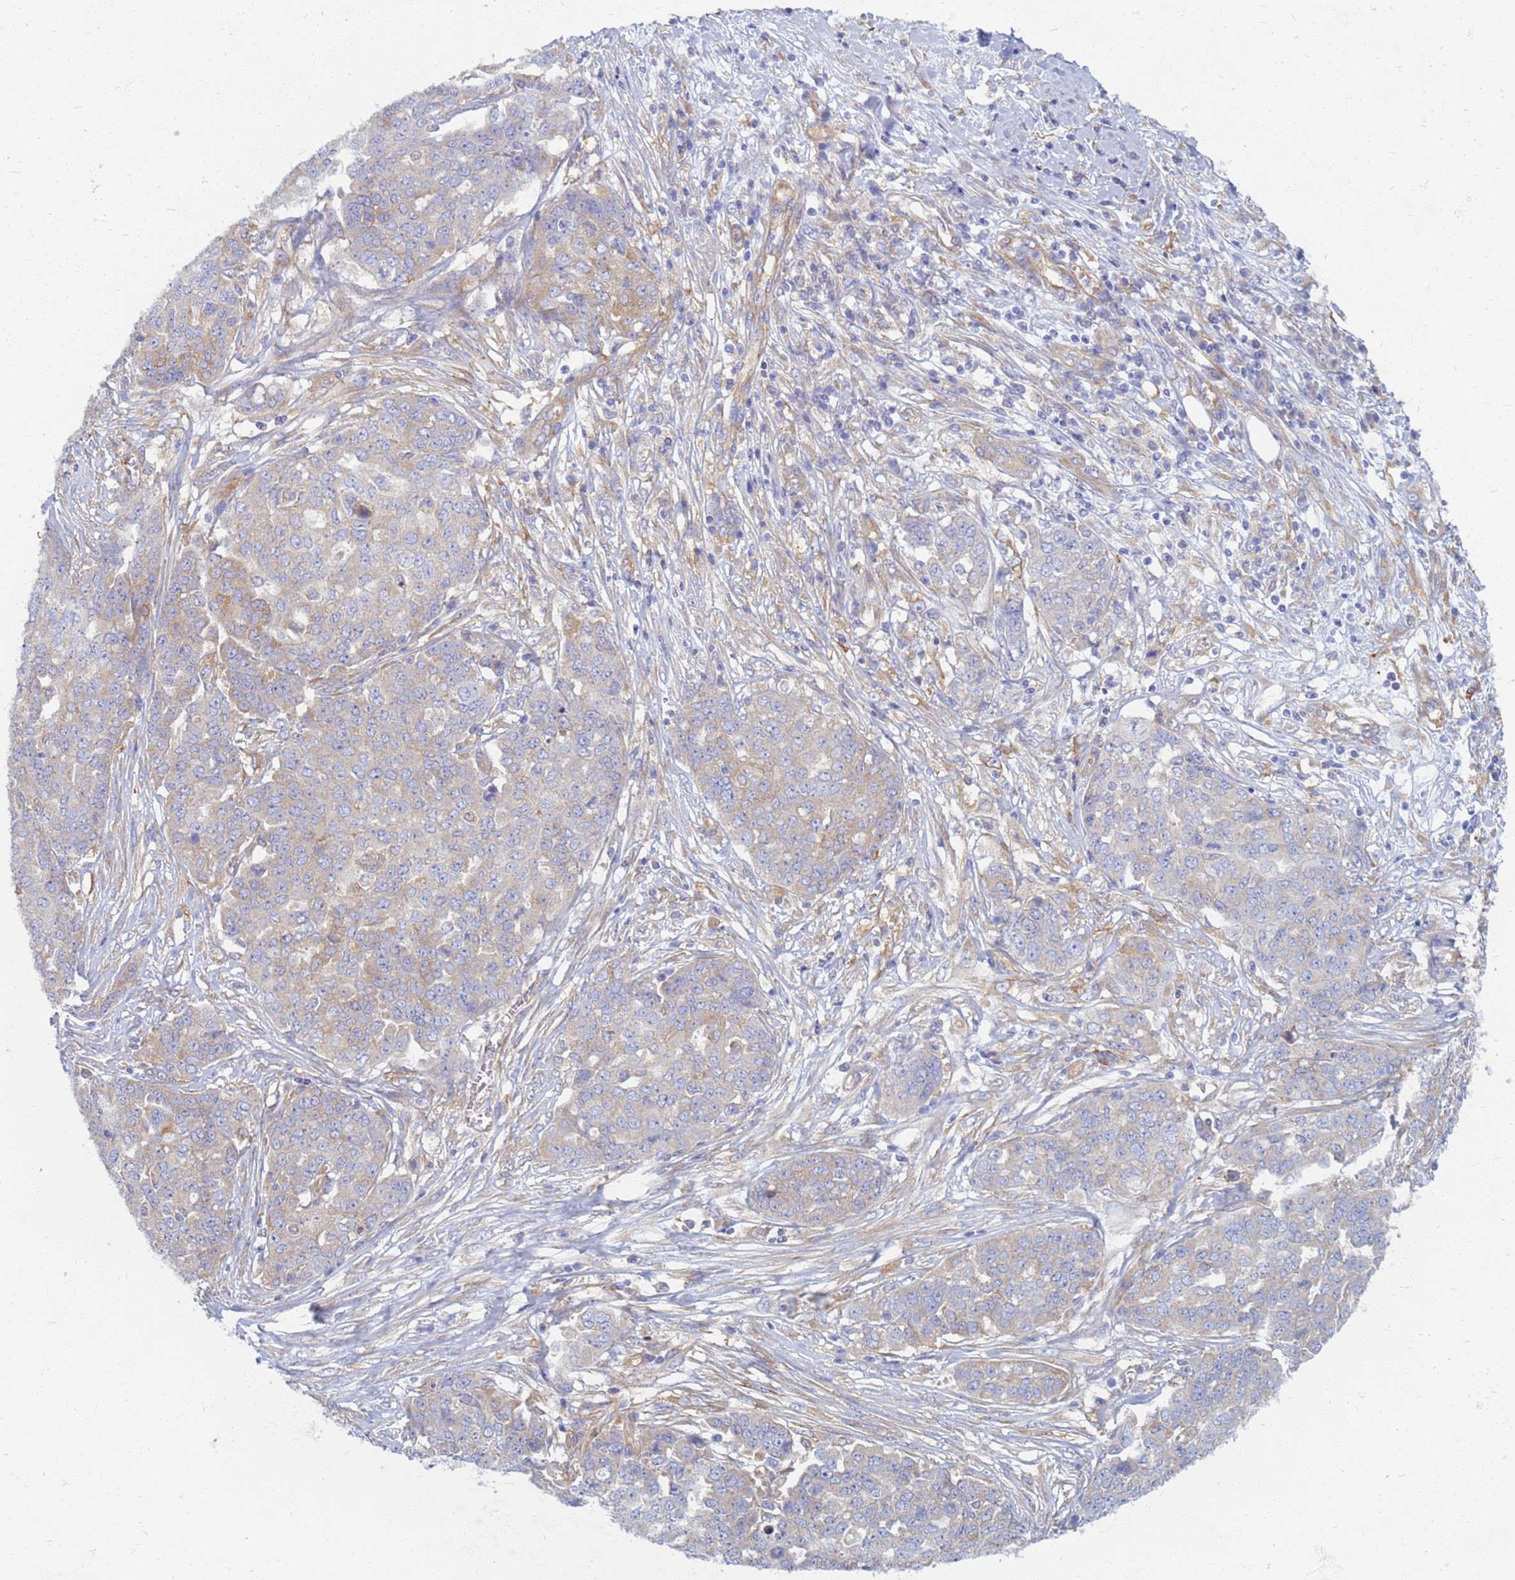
{"staining": {"intensity": "weak", "quantity": "<25%", "location": "cytoplasmic/membranous"}, "tissue": "ovarian cancer", "cell_type": "Tumor cells", "image_type": "cancer", "snomed": [{"axis": "morphology", "description": "Cystadenocarcinoma, serous, NOS"}, {"axis": "topography", "description": "Soft tissue"}, {"axis": "topography", "description": "Ovary"}], "caption": "Protein analysis of ovarian cancer (serous cystadenocarcinoma) displays no significant positivity in tumor cells.", "gene": "EEA1", "patient": {"sex": "female", "age": 57}}